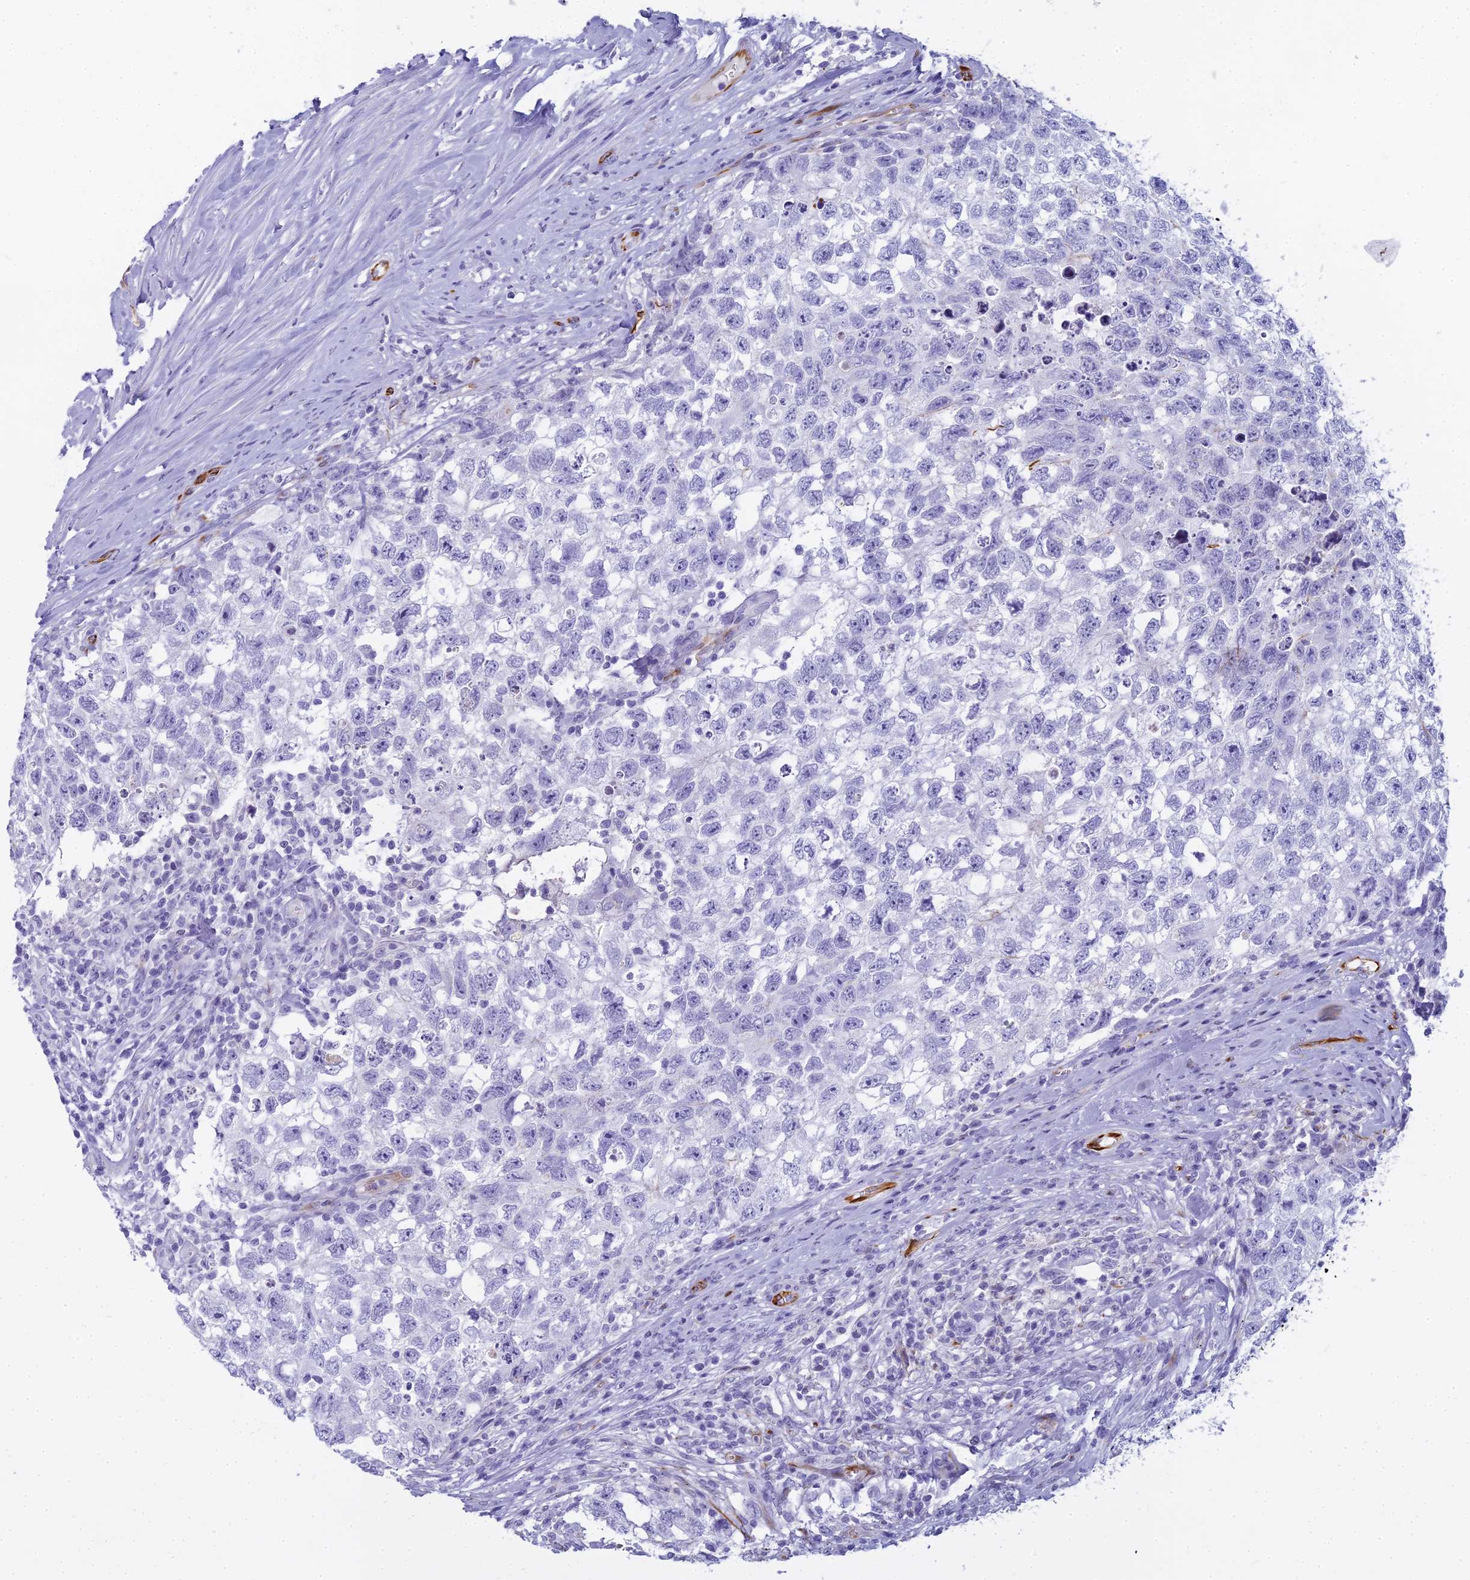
{"staining": {"intensity": "negative", "quantity": "none", "location": "none"}, "tissue": "testis cancer", "cell_type": "Tumor cells", "image_type": "cancer", "snomed": [{"axis": "morphology", "description": "Seminoma, NOS"}, {"axis": "morphology", "description": "Carcinoma, Embryonal, NOS"}, {"axis": "topography", "description": "Testis"}], "caption": "High magnification brightfield microscopy of embryonal carcinoma (testis) stained with DAB (3,3'-diaminobenzidine) (brown) and counterstained with hematoxylin (blue): tumor cells show no significant expression.", "gene": "EVI2A", "patient": {"sex": "male", "age": 29}}